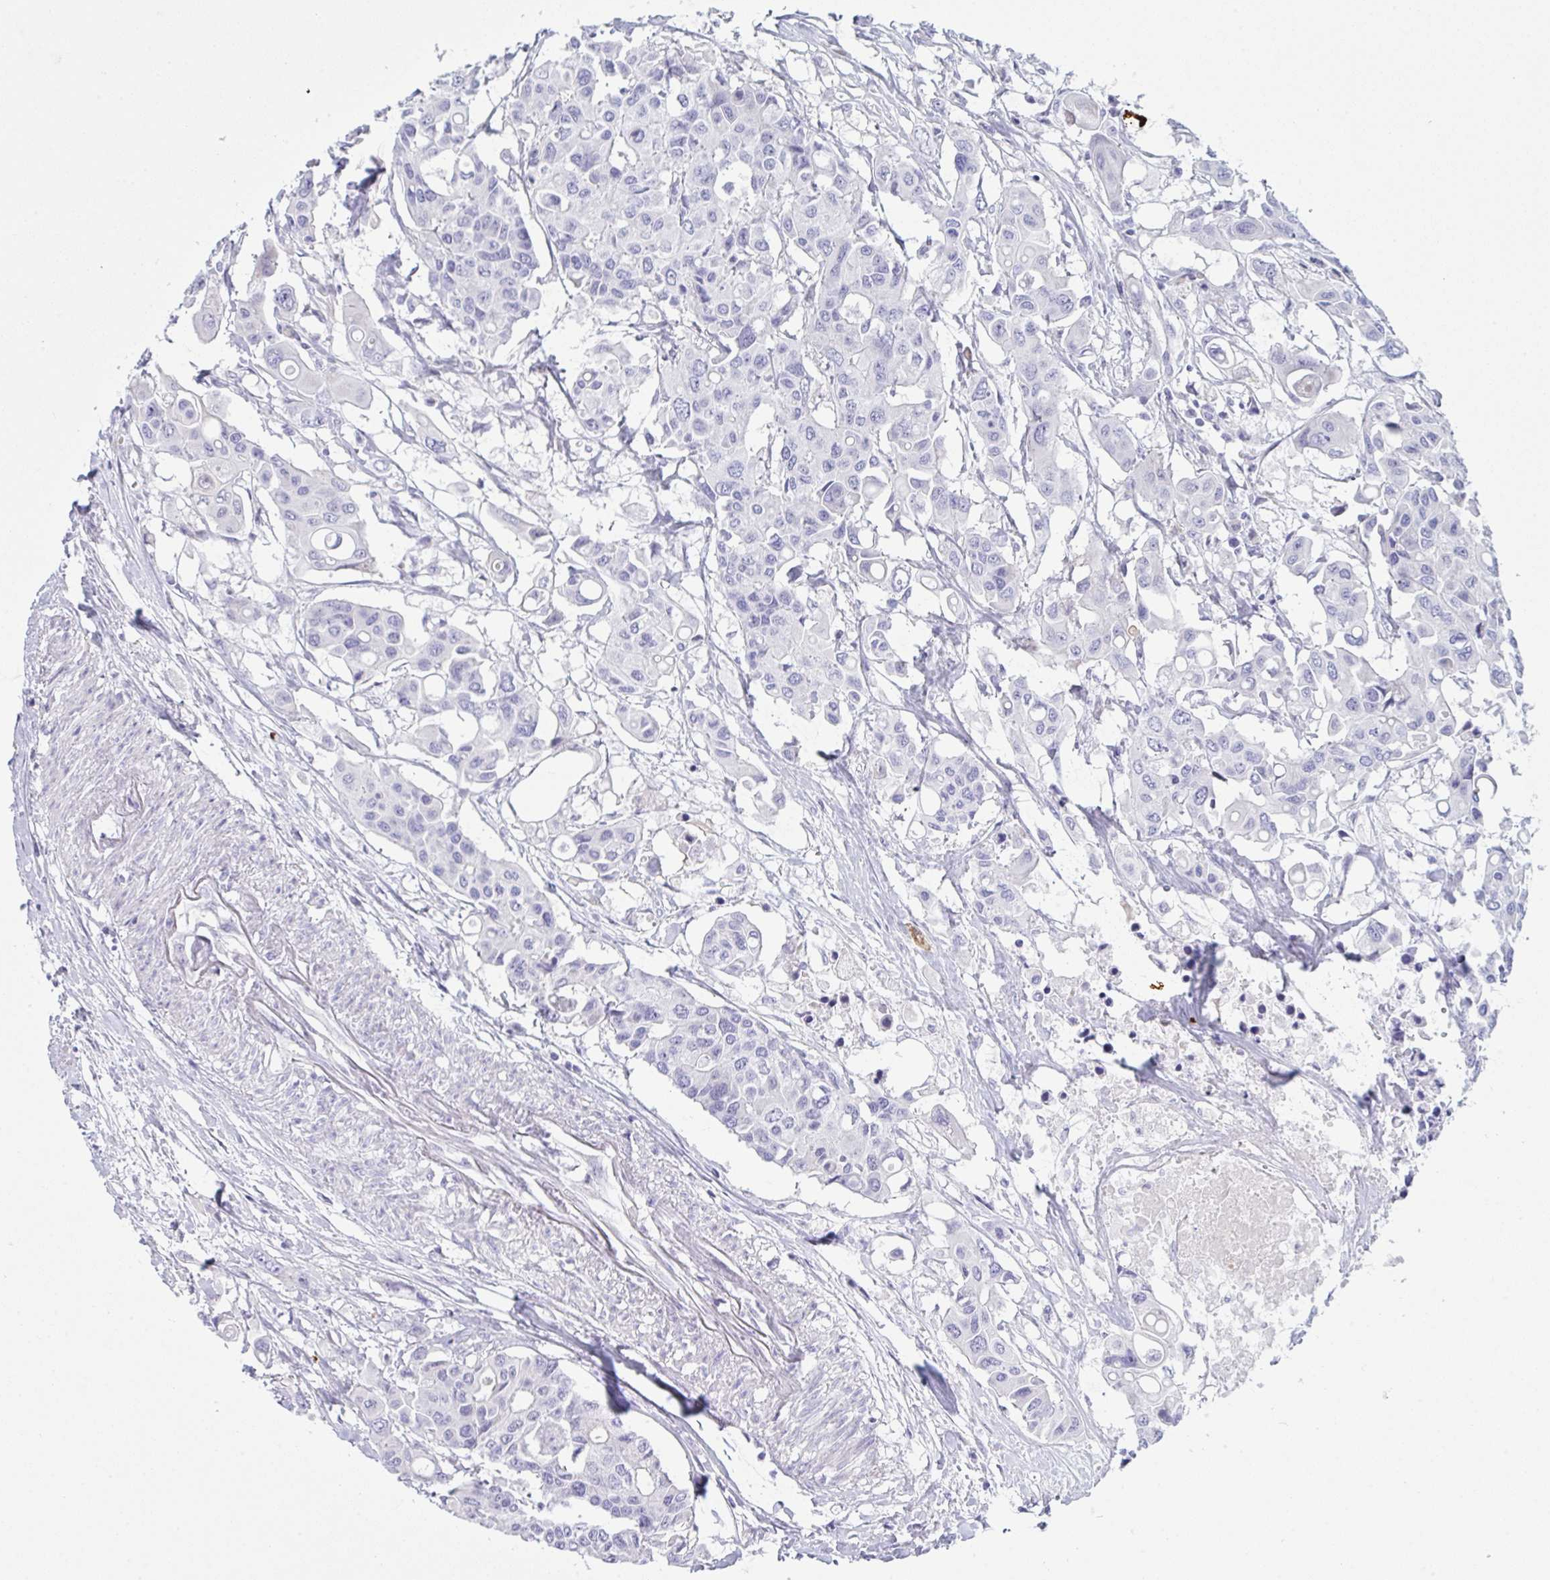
{"staining": {"intensity": "negative", "quantity": "none", "location": "none"}, "tissue": "colorectal cancer", "cell_type": "Tumor cells", "image_type": "cancer", "snomed": [{"axis": "morphology", "description": "Adenocarcinoma, NOS"}, {"axis": "topography", "description": "Colon"}], "caption": "Tumor cells are negative for brown protein staining in colorectal cancer. (IHC, brightfield microscopy, high magnification).", "gene": "ZNF684", "patient": {"sex": "male", "age": 77}}